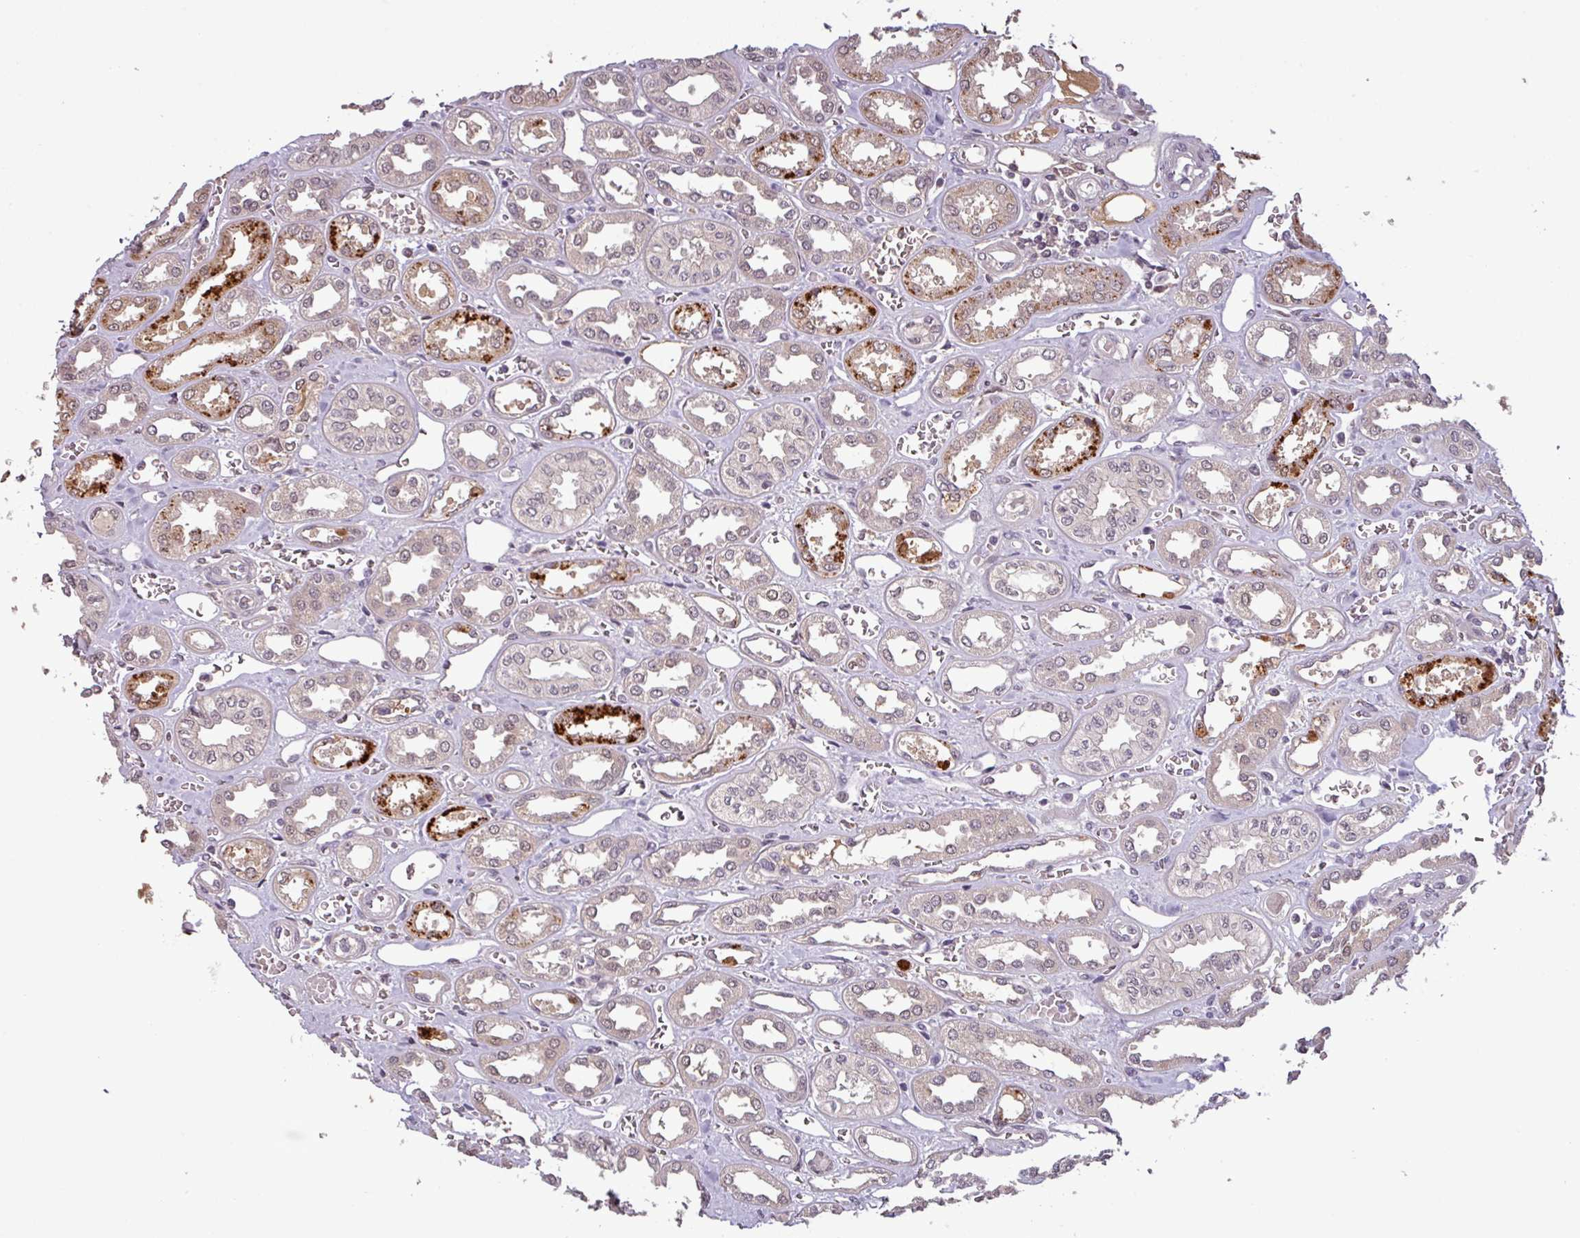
{"staining": {"intensity": "moderate", "quantity": "<25%", "location": "nuclear"}, "tissue": "kidney", "cell_type": "Cells in glomeruli", "image_type": "normal", "snomed": [{"axis": "morphology", "description": "Normal tissue, NOS"}, {"axis": "morphology", "description": "Adenocarcinoma, NOS"}, {"axis": "topography", "description": "Kidney"}], "caption": "Kidney stained with DAB IHC demonstrates low levels of moderate nuclear staining in approximately <25% of cells in glomeruli.", "gene": "NOB1", "patient": {"sex": "female", "age": 68}}